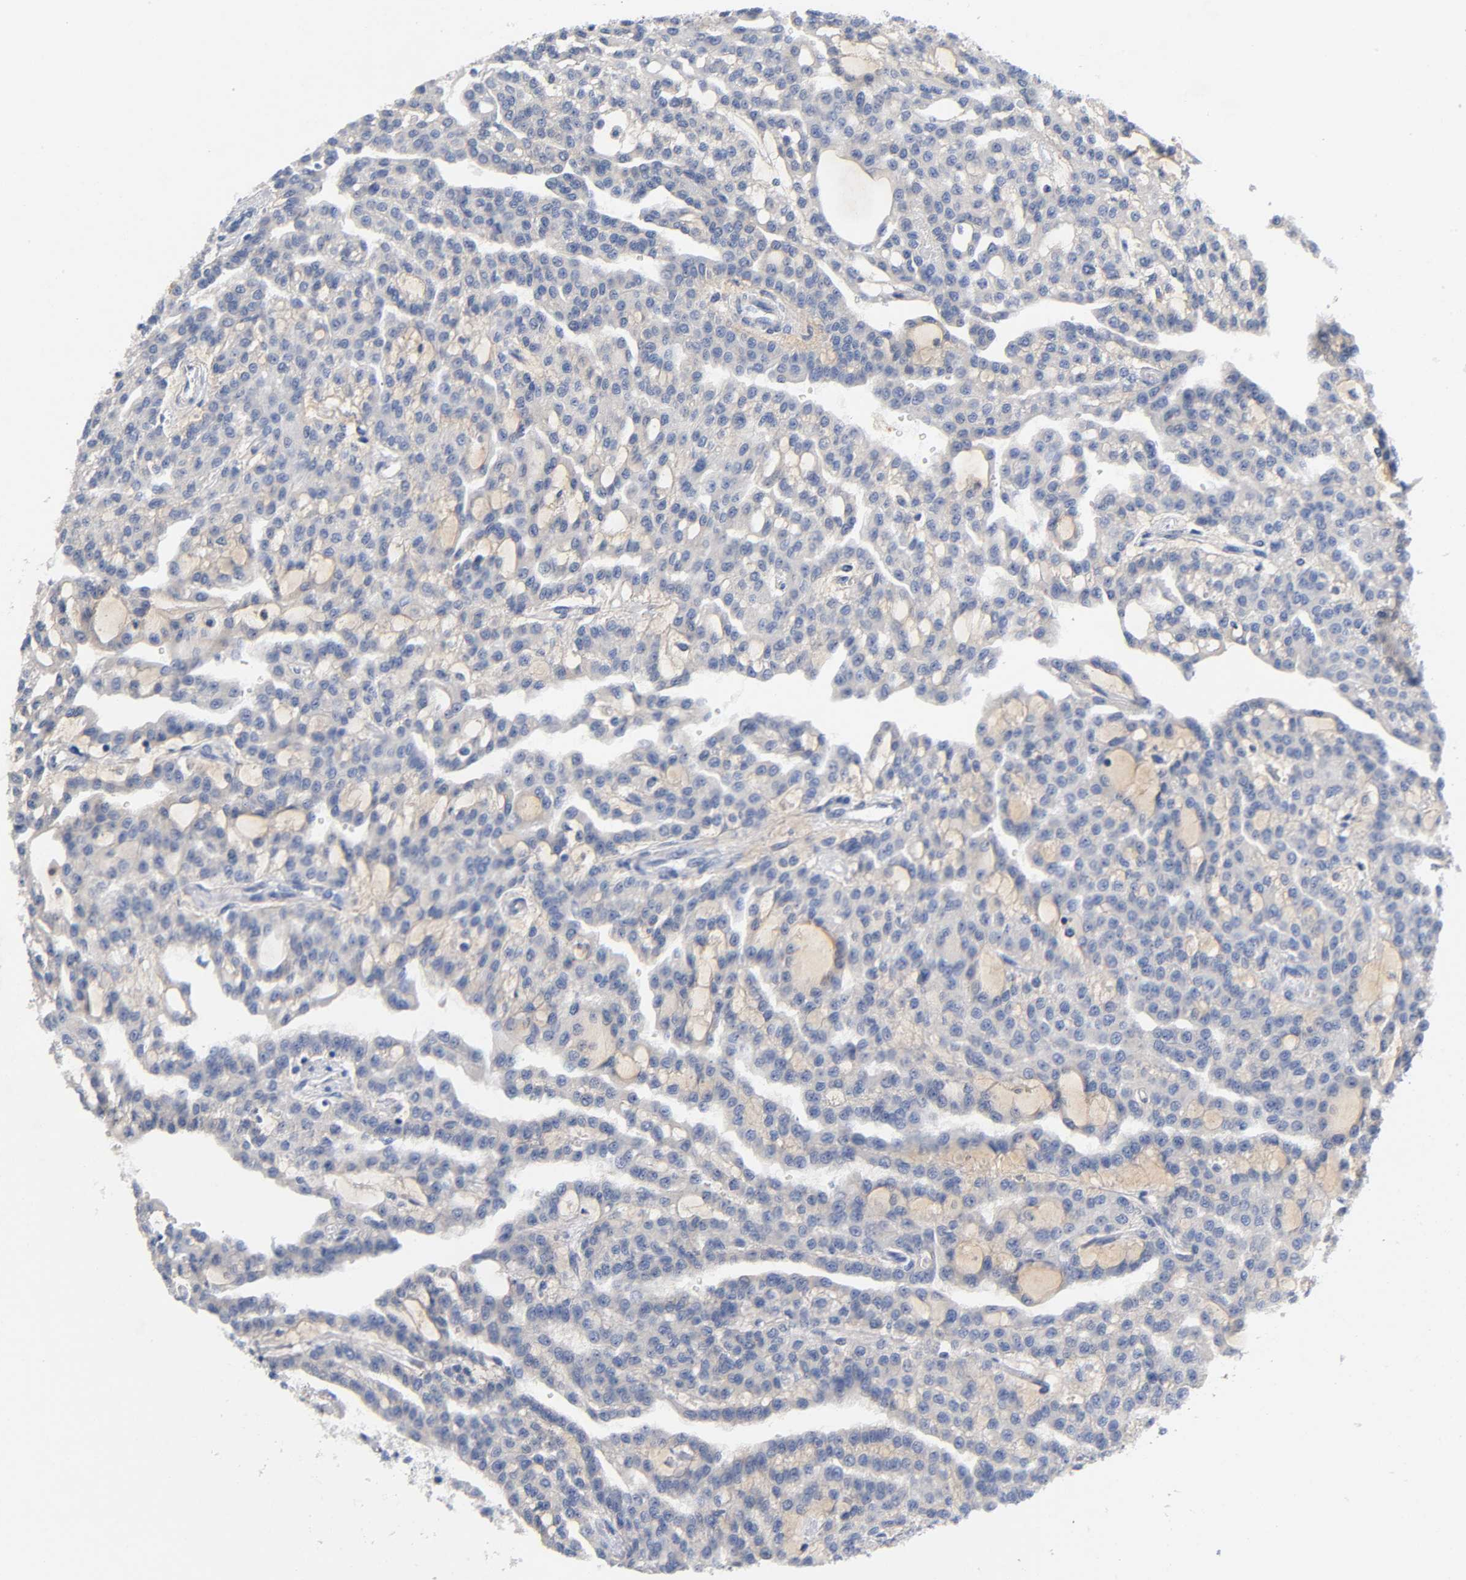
{"staining": {"intensity": "weak", "quantity": "<25%", "location": "cytoplasmic/membranous"}, "tissue": "renal cancer", "cell_type": "Tumor cells", "image_type": "cancer", "snomed": [{"axis": "morphology", "description": "Adenocarcinoma, NOS"}, {"axis": "topography", "description": "Kidney"}], "caption": "Micrograph shows no significant protein expression in tumor cells of renal cancer (adenocarcinoma). (DAB immunohistochemistry, high magnification).", "gene": "TNC", "patient": {"sex": "male", "age": 63}}